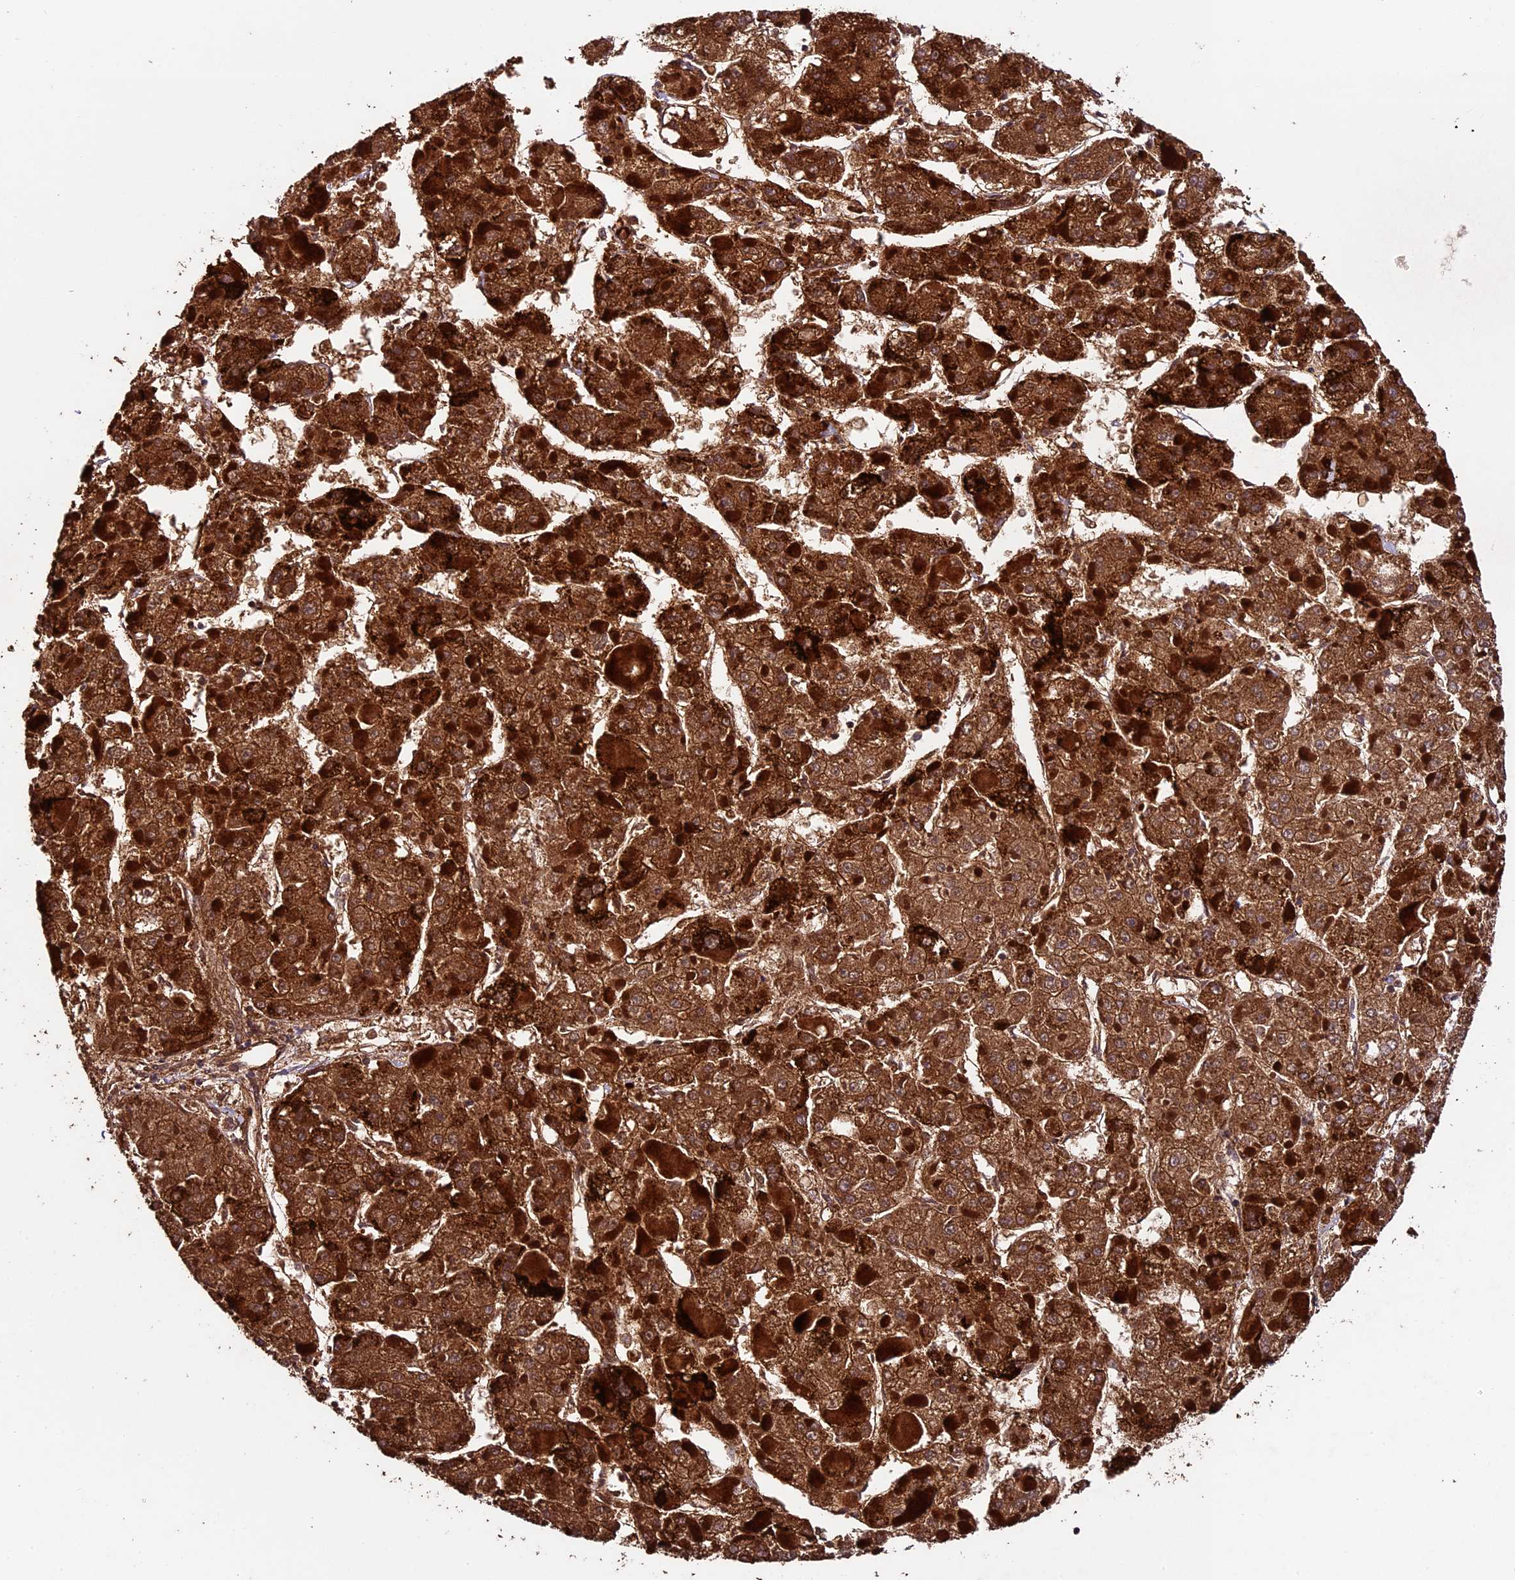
{"staining": {"intensity": "strong", "quantity": ">75%", "location": "cytoplasmic/membranous"}, "tissue": "liver cancer", "cell_type": "Tumor cells", "image_type": "cancer", "snomed": [{"axis": "morphology", "description": "Carcinoma, Hepatocellular, NOS"}, {"axis": "topography", "description": "Liver"}], "caption": "This photomicrograph reveals IHC staining of liver cancer, with high strong cytoplasmic/membranous positivity in about >75% of tumor cells.", "gene": "SBNO2", "patient": {"sex": "female", "age": 73}}